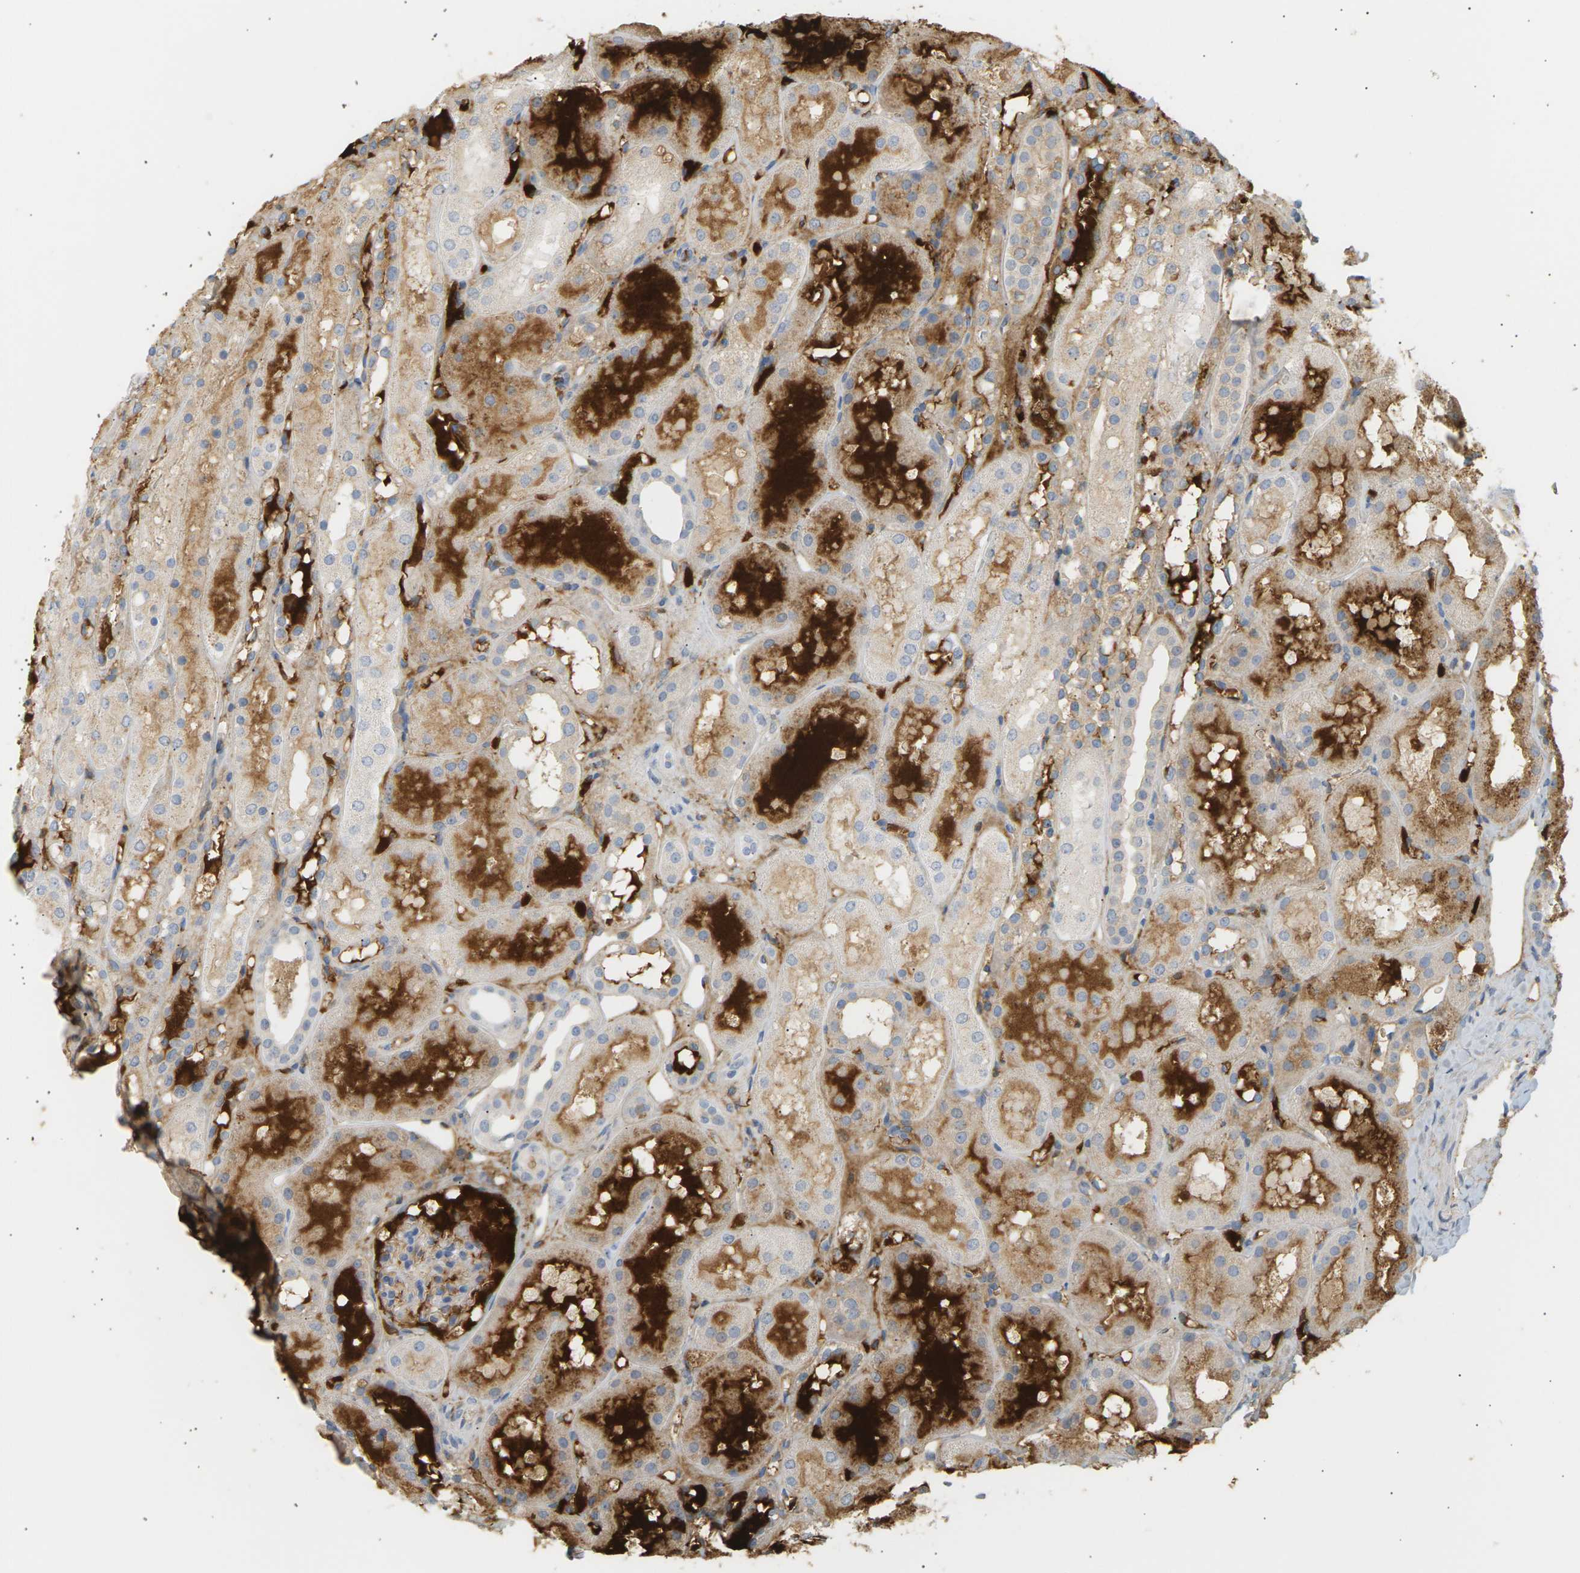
{"staining": {"intensity": "weak", "quantity": ">75%", "location": "cytoplasmic/membranous"}, "tissue": "kidney", "cell_type": "Cells in glomeruli", "image_type": "normal", "snomed": [{"axis": "morphology", "description": "Normal tissue, NOS"}, {"axis": "topography", "description": "Kidney"}, {"axis": "topography", "description": "Urinary bladder"}], "caption": "Protein analysis of unremarkable kidney reveals weak cytoplasmic/membranous positivity in approximately >75% of cells in glomeruli. The staining was performed using DAB (3,3'-diaminobenzidine) to visualize the protein expression in brown, while the nuclei were stained in blue with hematoxylin (Magnification: 20x).", "gene": "IGLC3", "patient": {"sex": "male", "age": 16}}